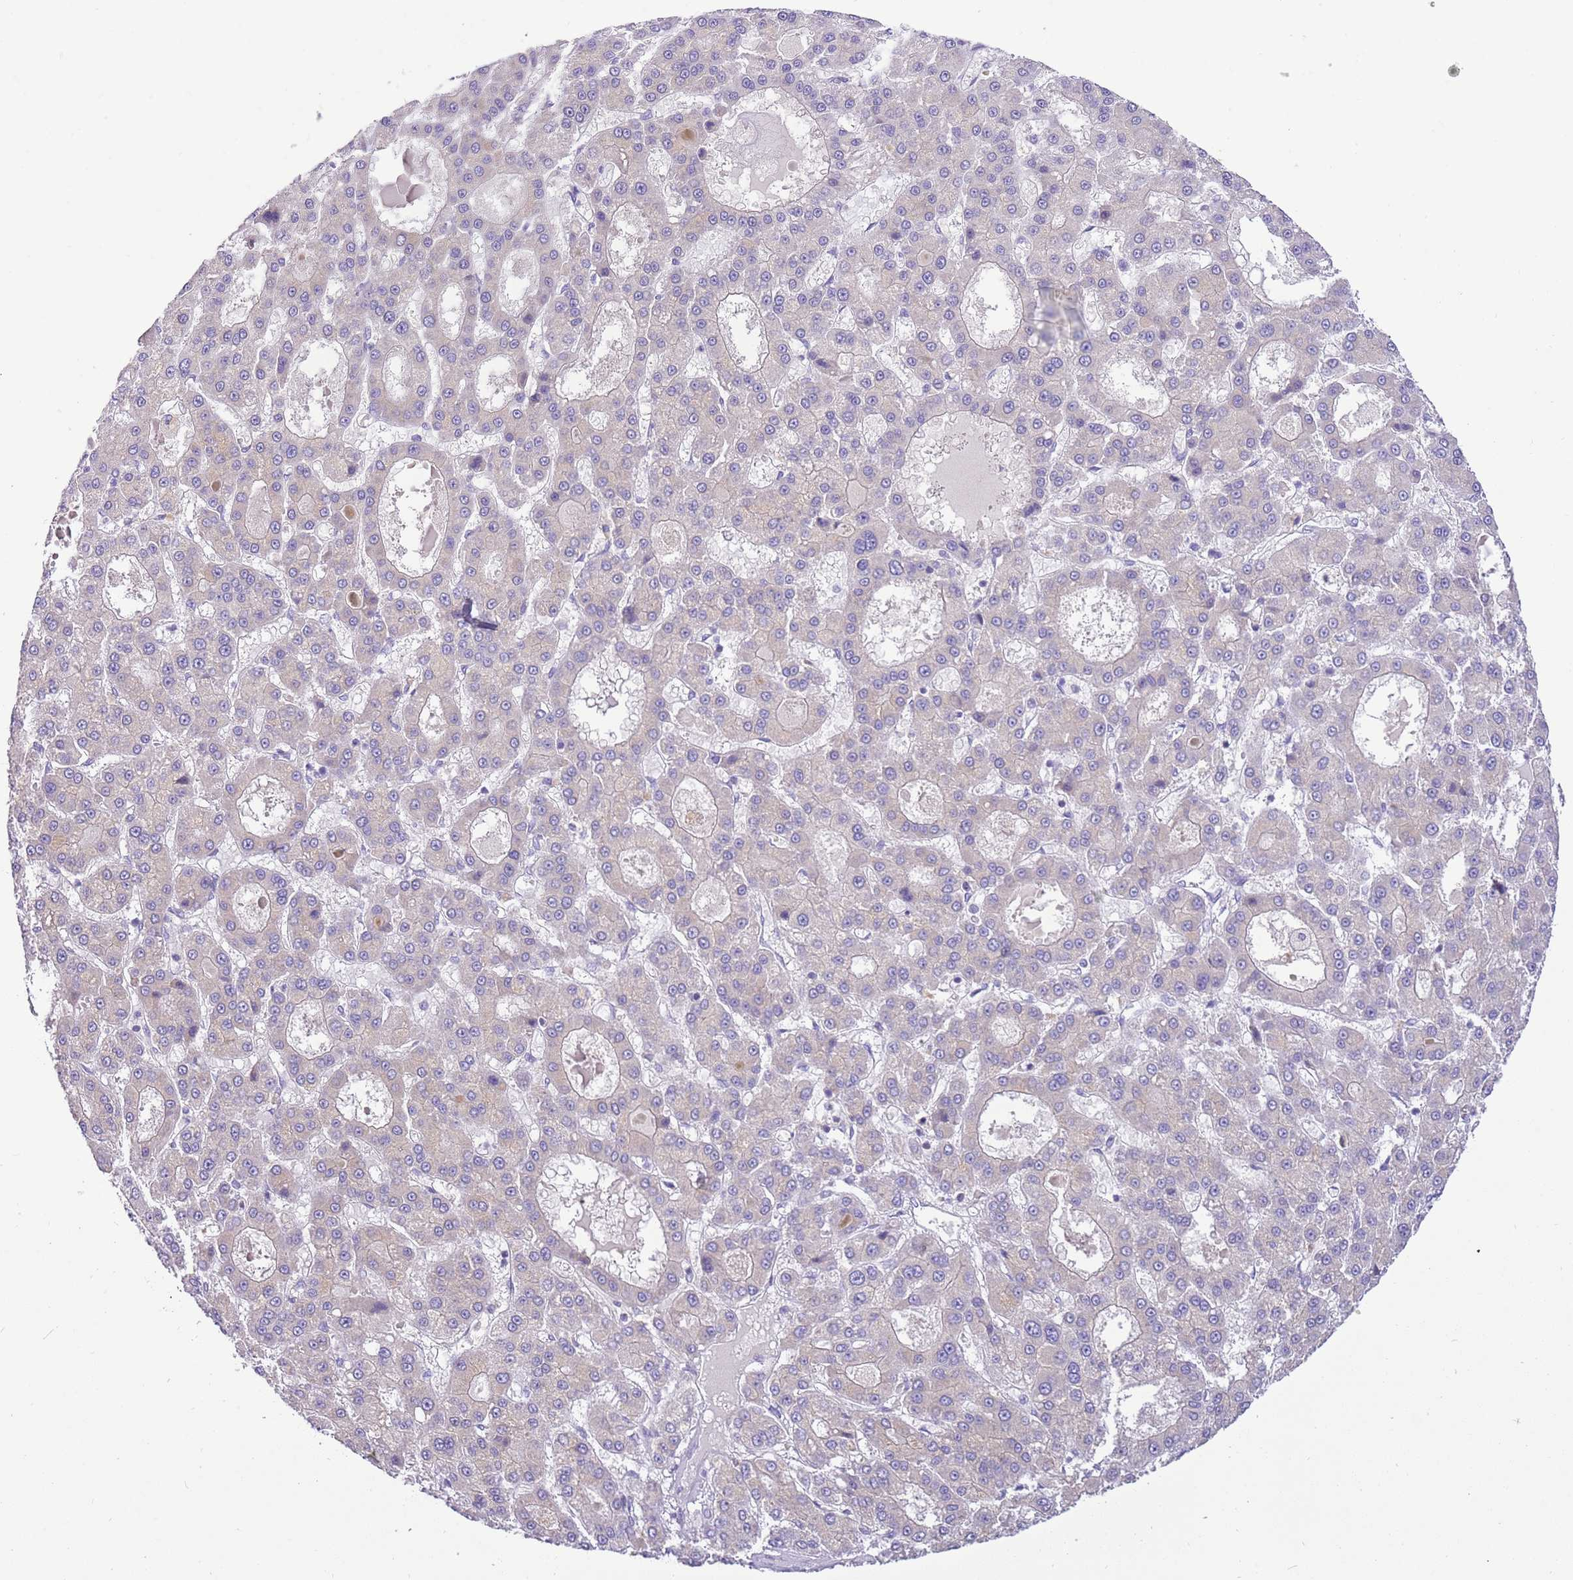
{"staining": {"intensity": "negative", "quantity": "none", "location": "none"}, "tissue": "liver cancer", "cell_type": "Tumor cells", "image_type": "cancer", "snomed": [{"axis": "morphology", "description": "Carcinoma, Hepatocellular, NOS"}, {"axis": "topography", "description": "Liver"}], "caption": "IHC histopathology image of liver cancer stained for a protein (brown), which displays no expression in tumor cells. (DAB (3,3'-diaminobenzidine) immunohistochemistry with hematoxylin counter stain).", "gene": "GLCE", "patient": {"sex": "male", "age": 70}}